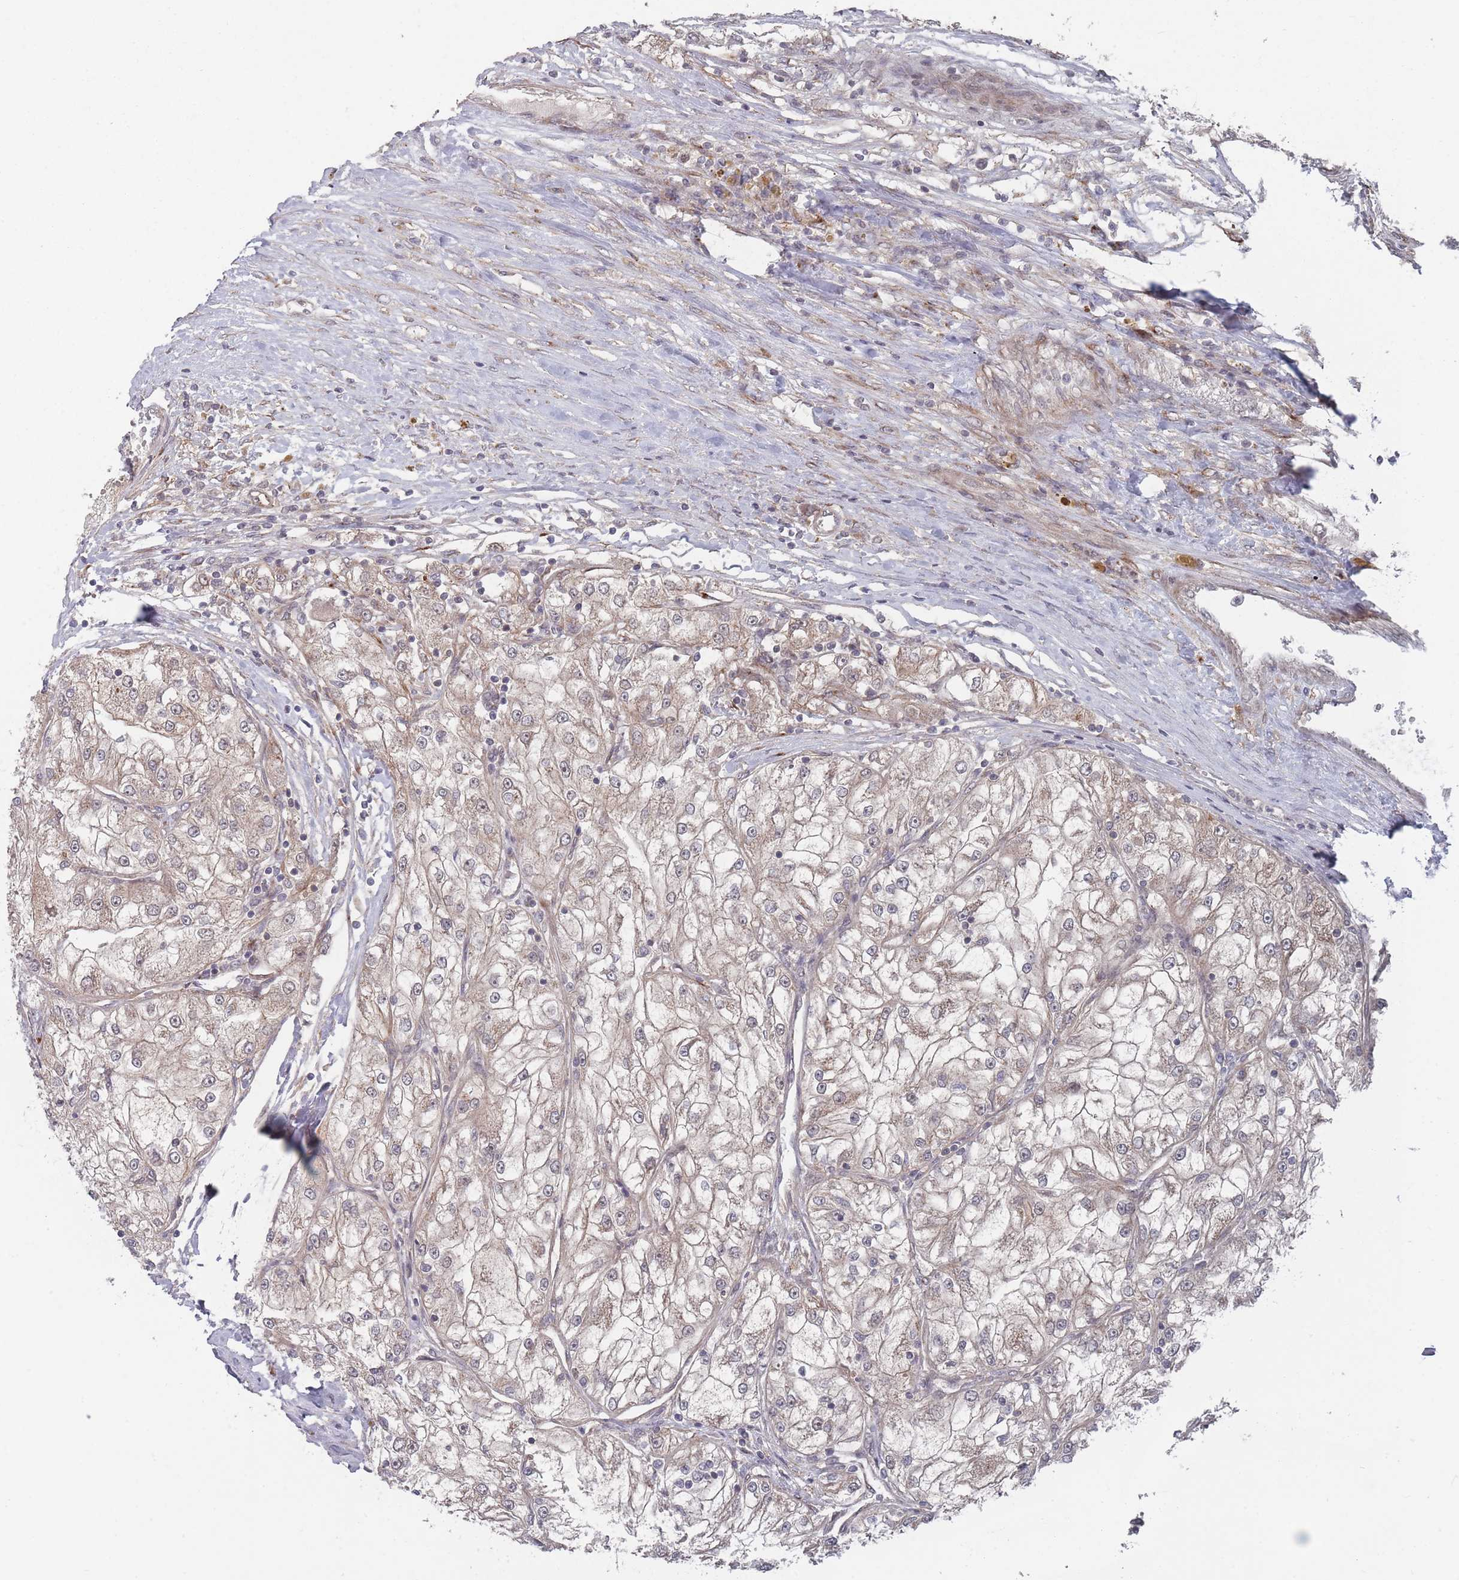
{"staining": {"intensity": "negative", "quantity": "none", "location": "none"}, "tissue": "renal cancer", "cell_type": "Tumor cells", "image_type": "cancer", "snomed": [{"axis": "morphology", "description": "Adenocarcinoma, NOS"}, {"axis": "topography", "description": "Kidney"}], "caption": "IHC of renal cancer (adenocarcinoma) exhibits no positivity in tumor cells.", "gene": "CNTRL", "patient": {"sex": "female", "age": 72}}